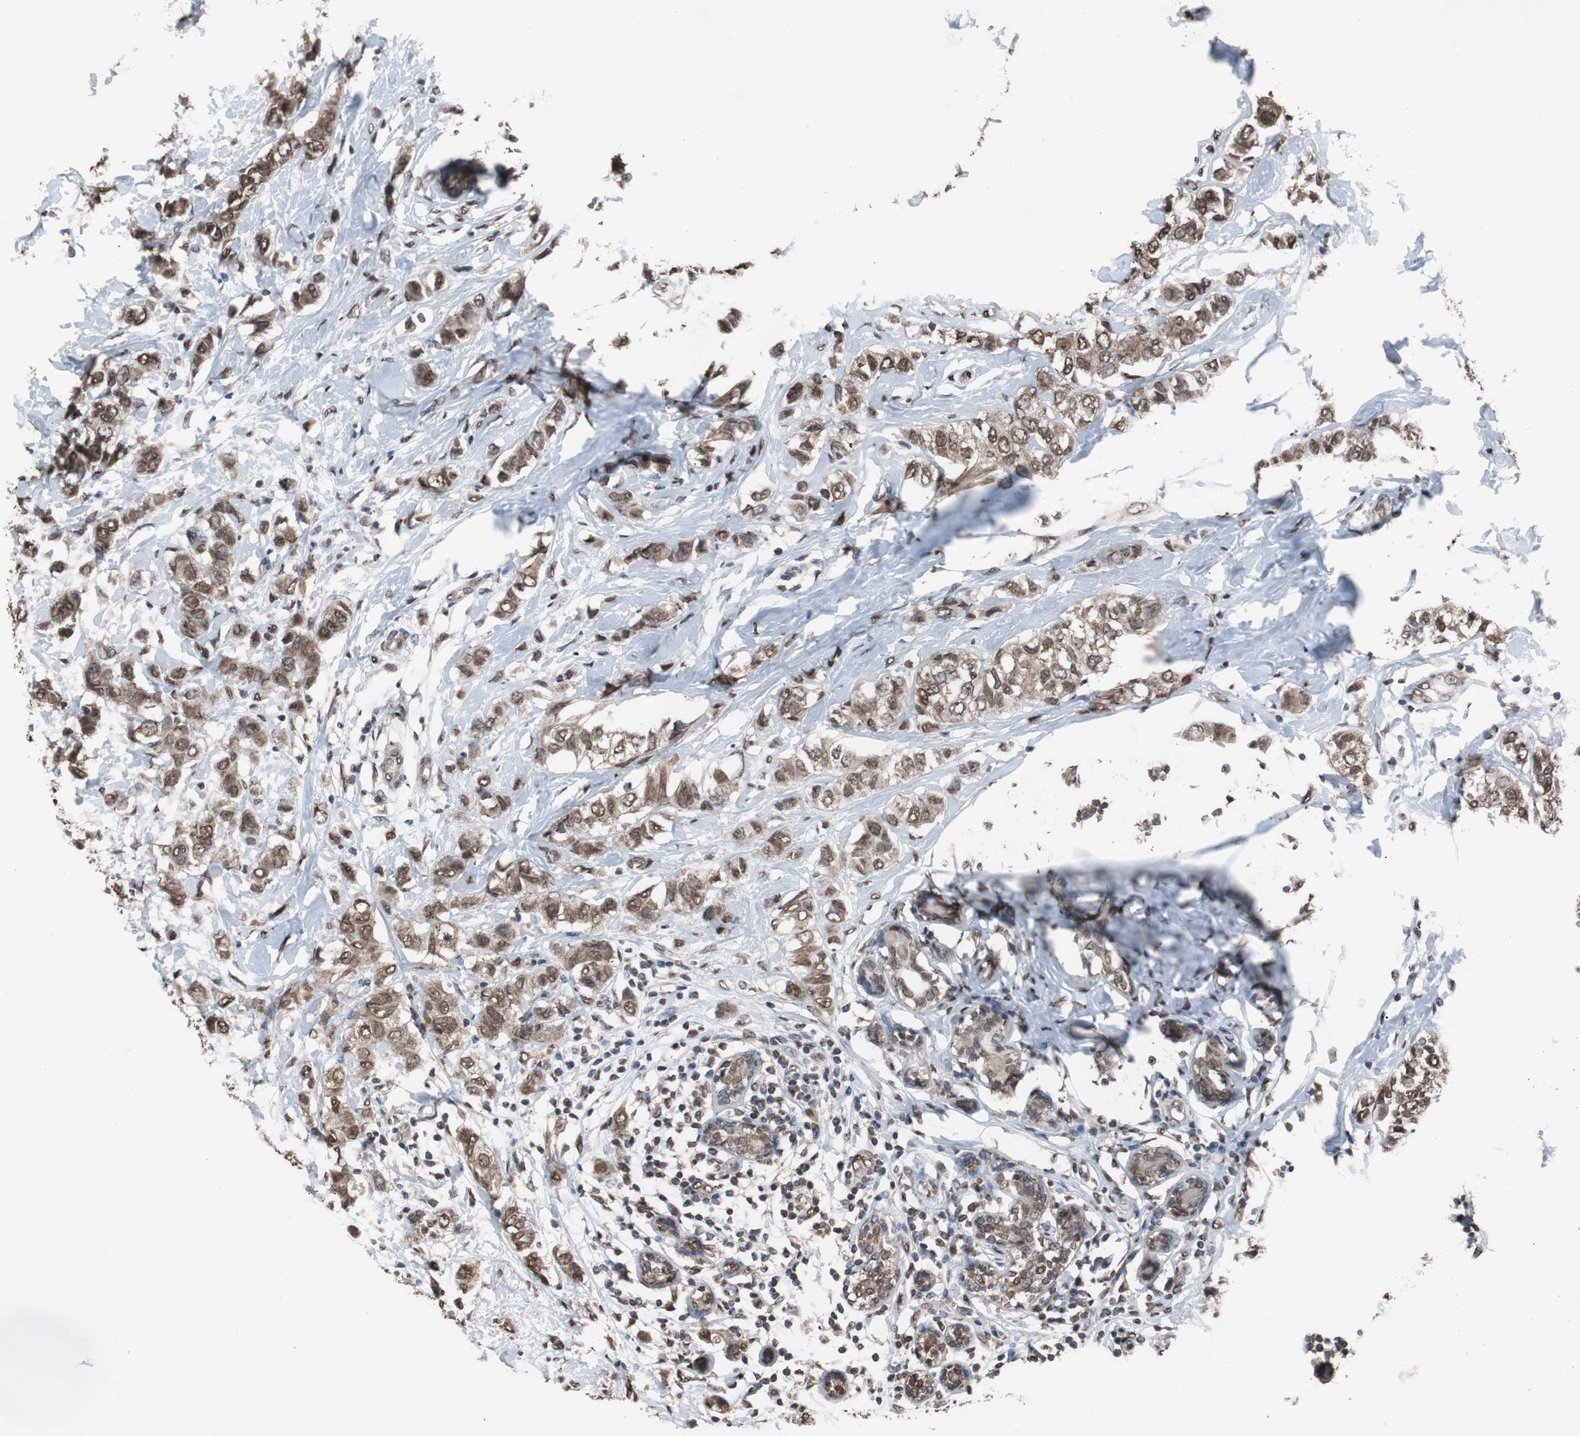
{"staining": {"intensity": "moderate", "quantity": ">75%", "location": "cytoplasmic/membranous,nuclear"}, "tissue": "breast cancer", "cell_type": "Tumor cells", "image_type": "cancer", "snomed": [{"axis": "morphology", "description": "Duct carcinoma"}, {"axis": "topography", "description": "Breast"}], "caption": "Immunohistochemical staining of breast intraductal carcinoma demonstrates medium levels of moderate cytoplasmic/membranous and nuclear expression in about >75% of tumor cells. Using DAB (brown) and hematoxylin (blue) stains, captured at high magnification using brightfield microscopy.", "gene": "MED27", "patient": {"sex": "female", "age": 50}}